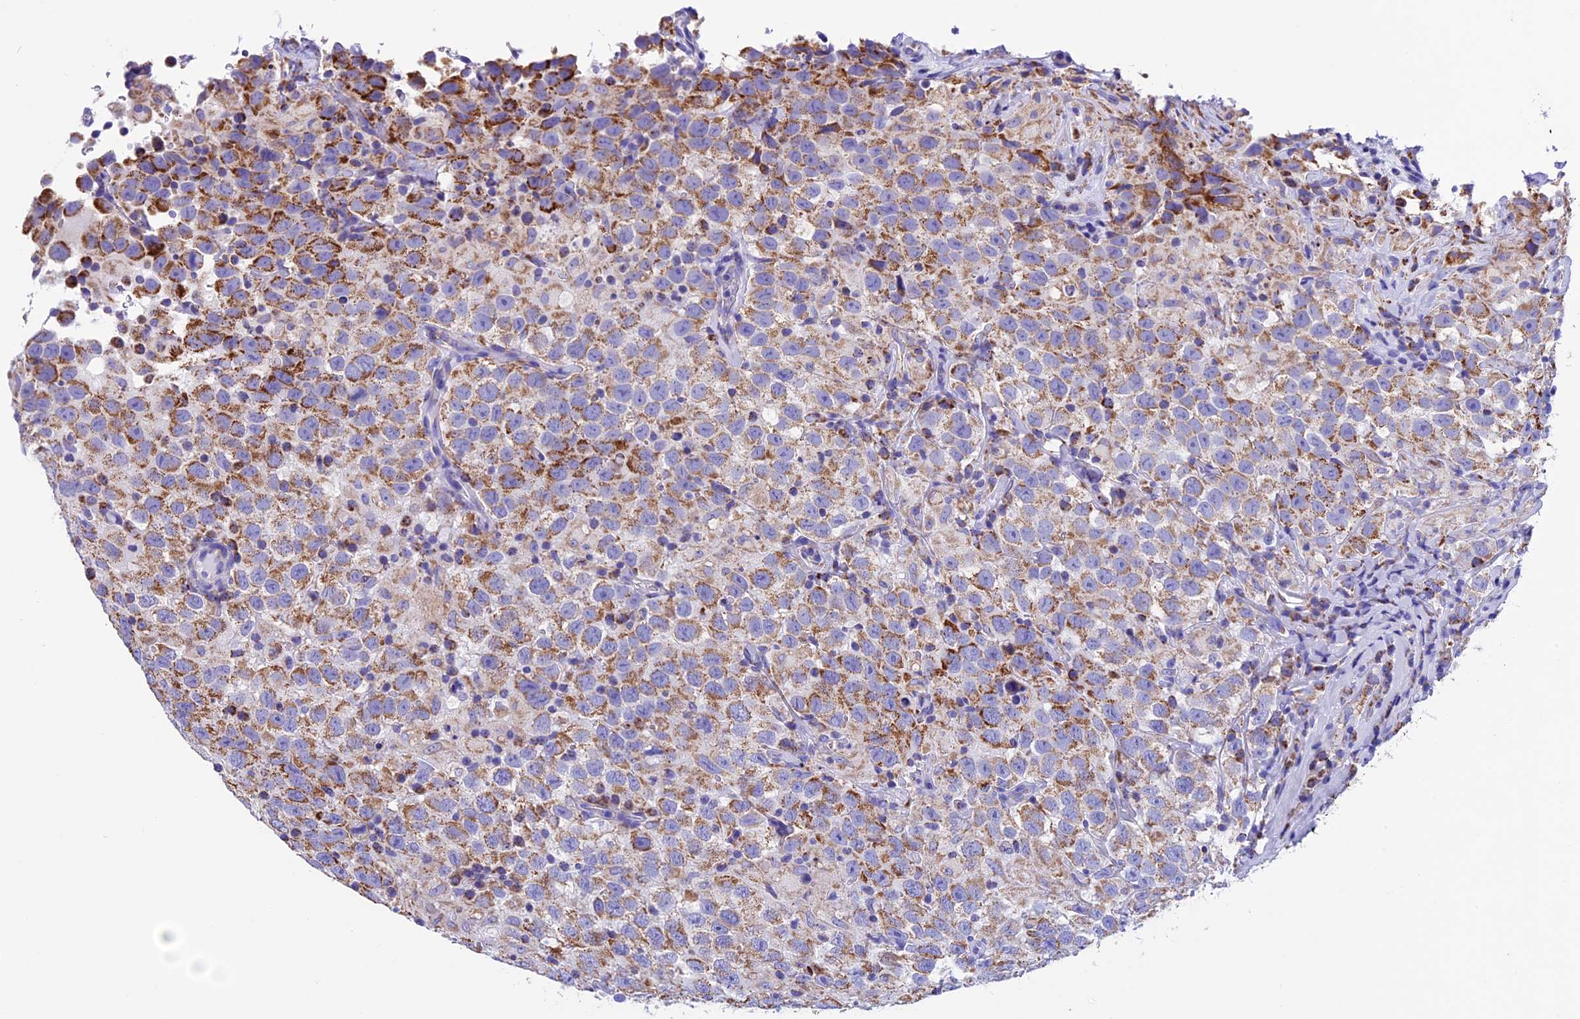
{"staining": {"intensity": "moderate", "quantity": "25%-75%", "location": "cytoplasmic/membranous"}, "tissue": "testis cancer", "cell_type": "Tumor cells", "image_type": "cancer", "snomed": [{"axis": "morphology", "description": "Seminoma, NOS"}, {"axis": "topography", "description": "Testis"}], "caption": "DAB immunohistochemical staining of seminoma (testis) displays moderate cytoplasmic/membranous protein positivity in approximately 25%-75% of tumor cells.", "gene": "SLC8B1", "patient": {"sex": "male", "age": 41}}